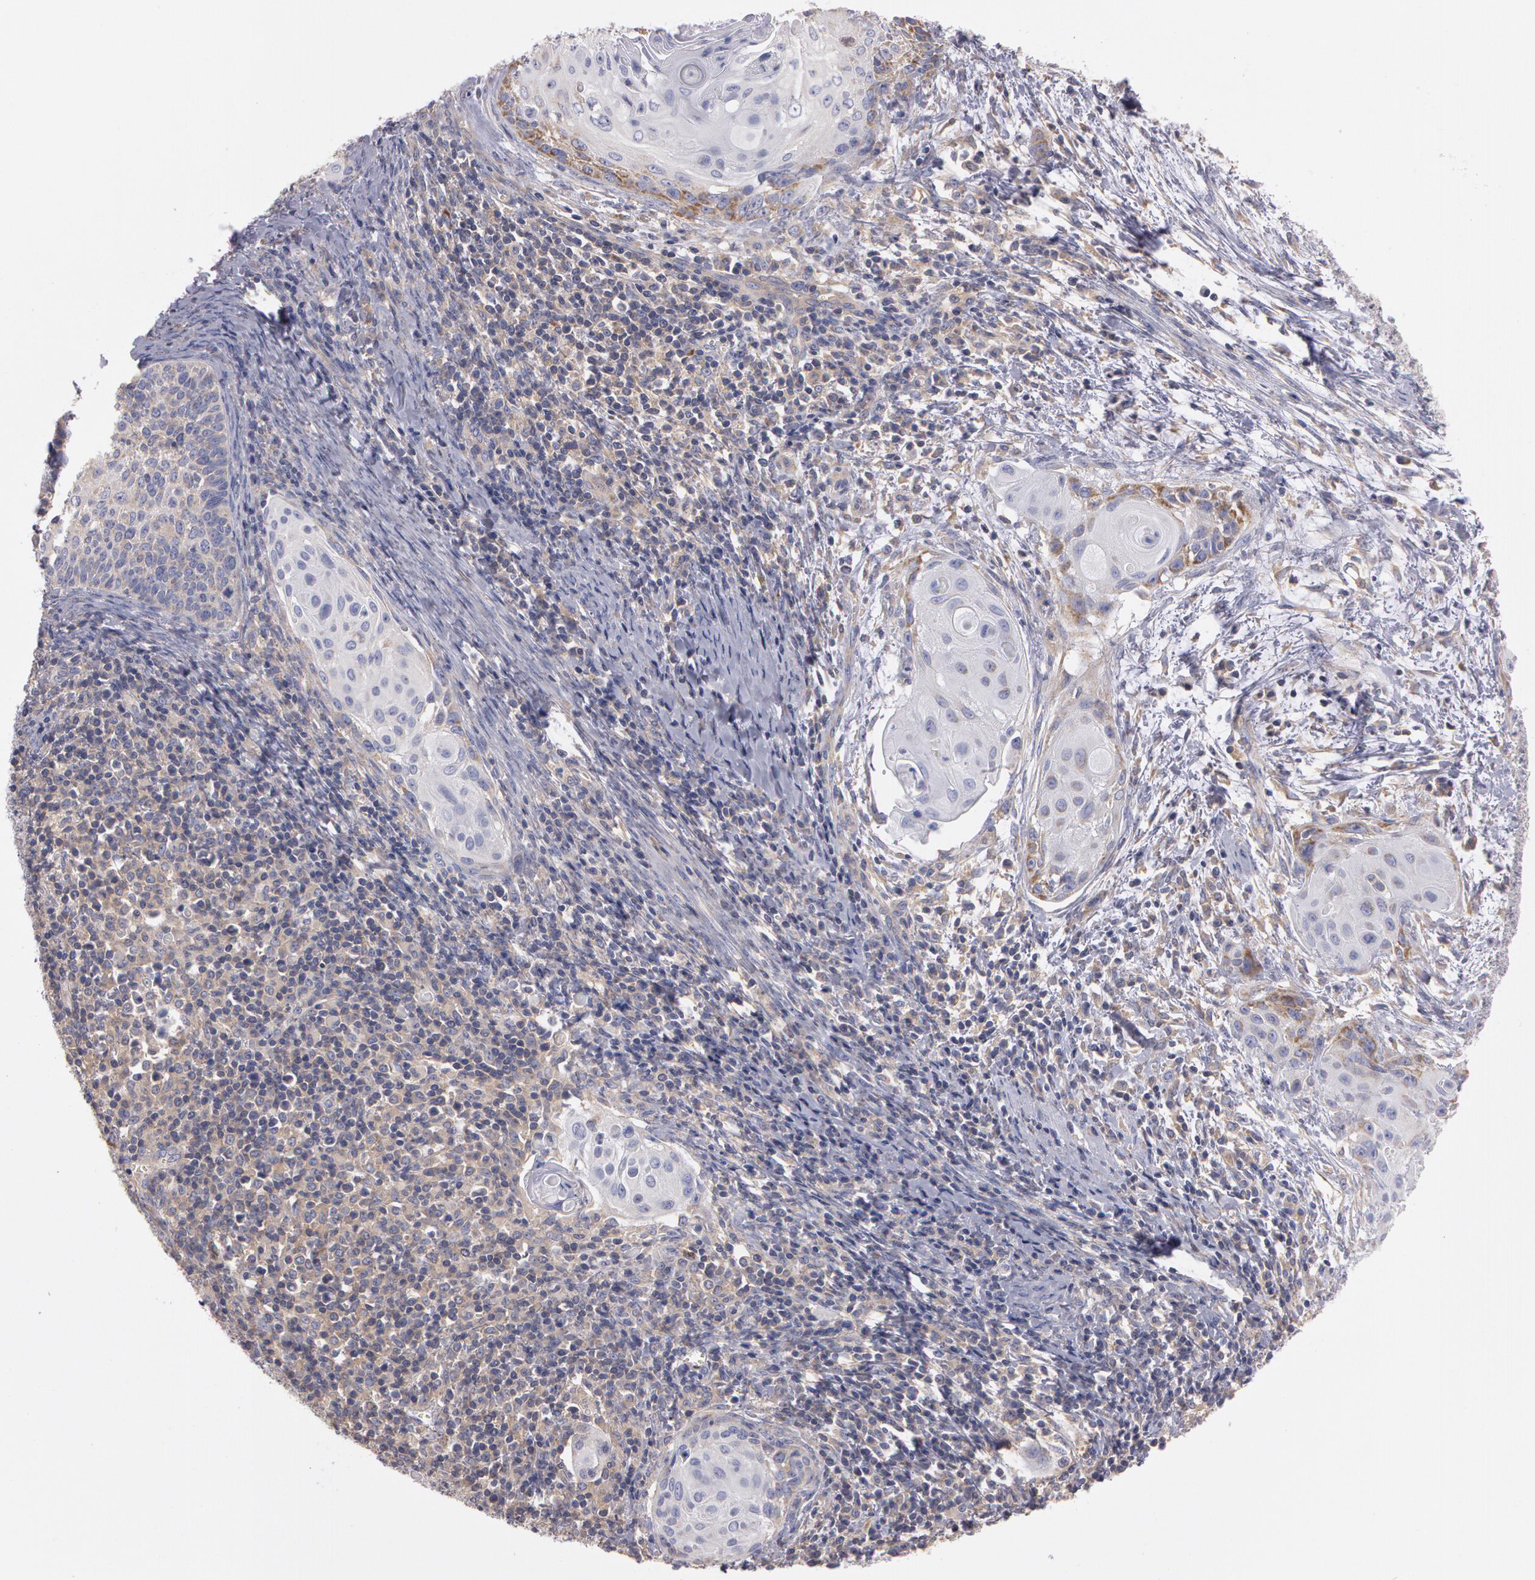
{"staining": {"intensity": "weak", "quantity": "25%-75%", "location": "cytoplasmic/membranous"}, "tissue": "cervical cancer", "cell_type": "Tumor cells", "image_type": "cancer", "snomed": [{"axis": "morphology", "description": "Squamous cell carcinoma, NOS"}, {"axis": "topography", "description": "Cervix"}], "caption": "A micrograph of squamous cell carcinoma (cervical) stained for a protein displays weak cytoplasmic/membranous brown staining in tumor cells.", "gene": "NEK9", "patient": {"sex": "female", "age": 33}}